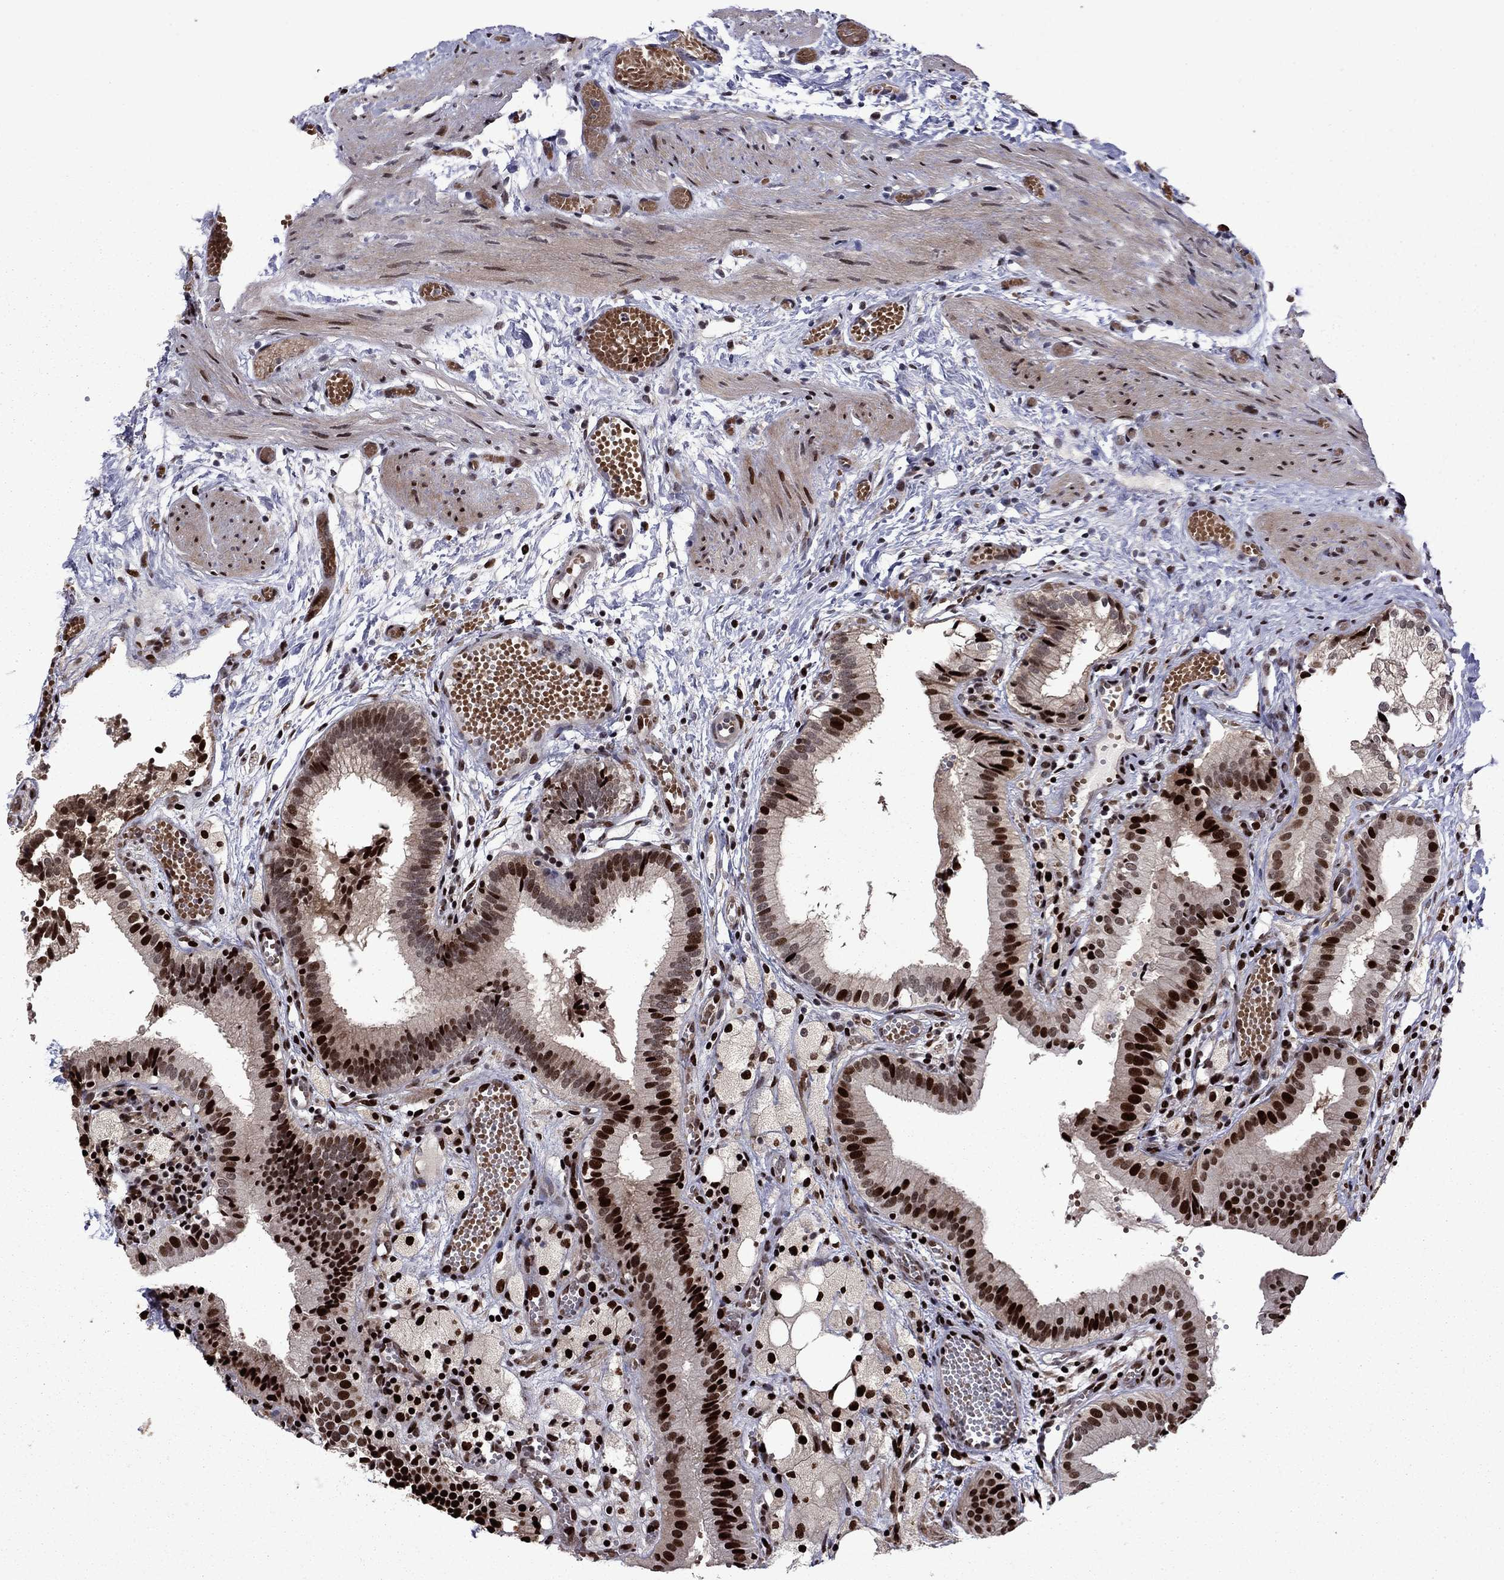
{"staining": {"intensity": "strong", "quantity": ">75%", "location": "nuclear"}, "tissue": "gallbladder", "cell_type": "Glandular cells", "image_type": "normal", "snomed": [{"axis": "morphology", "description": "Normal tissue, NOS"}, {"axis": "topography", "description": "Gallbladder"}], "caption": "DAB (3,3'-diaminobenzidine) immunohistochemical staining of benign gallbladder exhibits strong nuclear protein expression in about >75% of glandular cells. (Stains: DAB (3,3'-diaminobenzidine) in brown, nuclei in blue, Microscopy: brightfield microscopy at high magnification).", "gene": "LIMK1", "patient": {"sex": "female", "age": 24}}